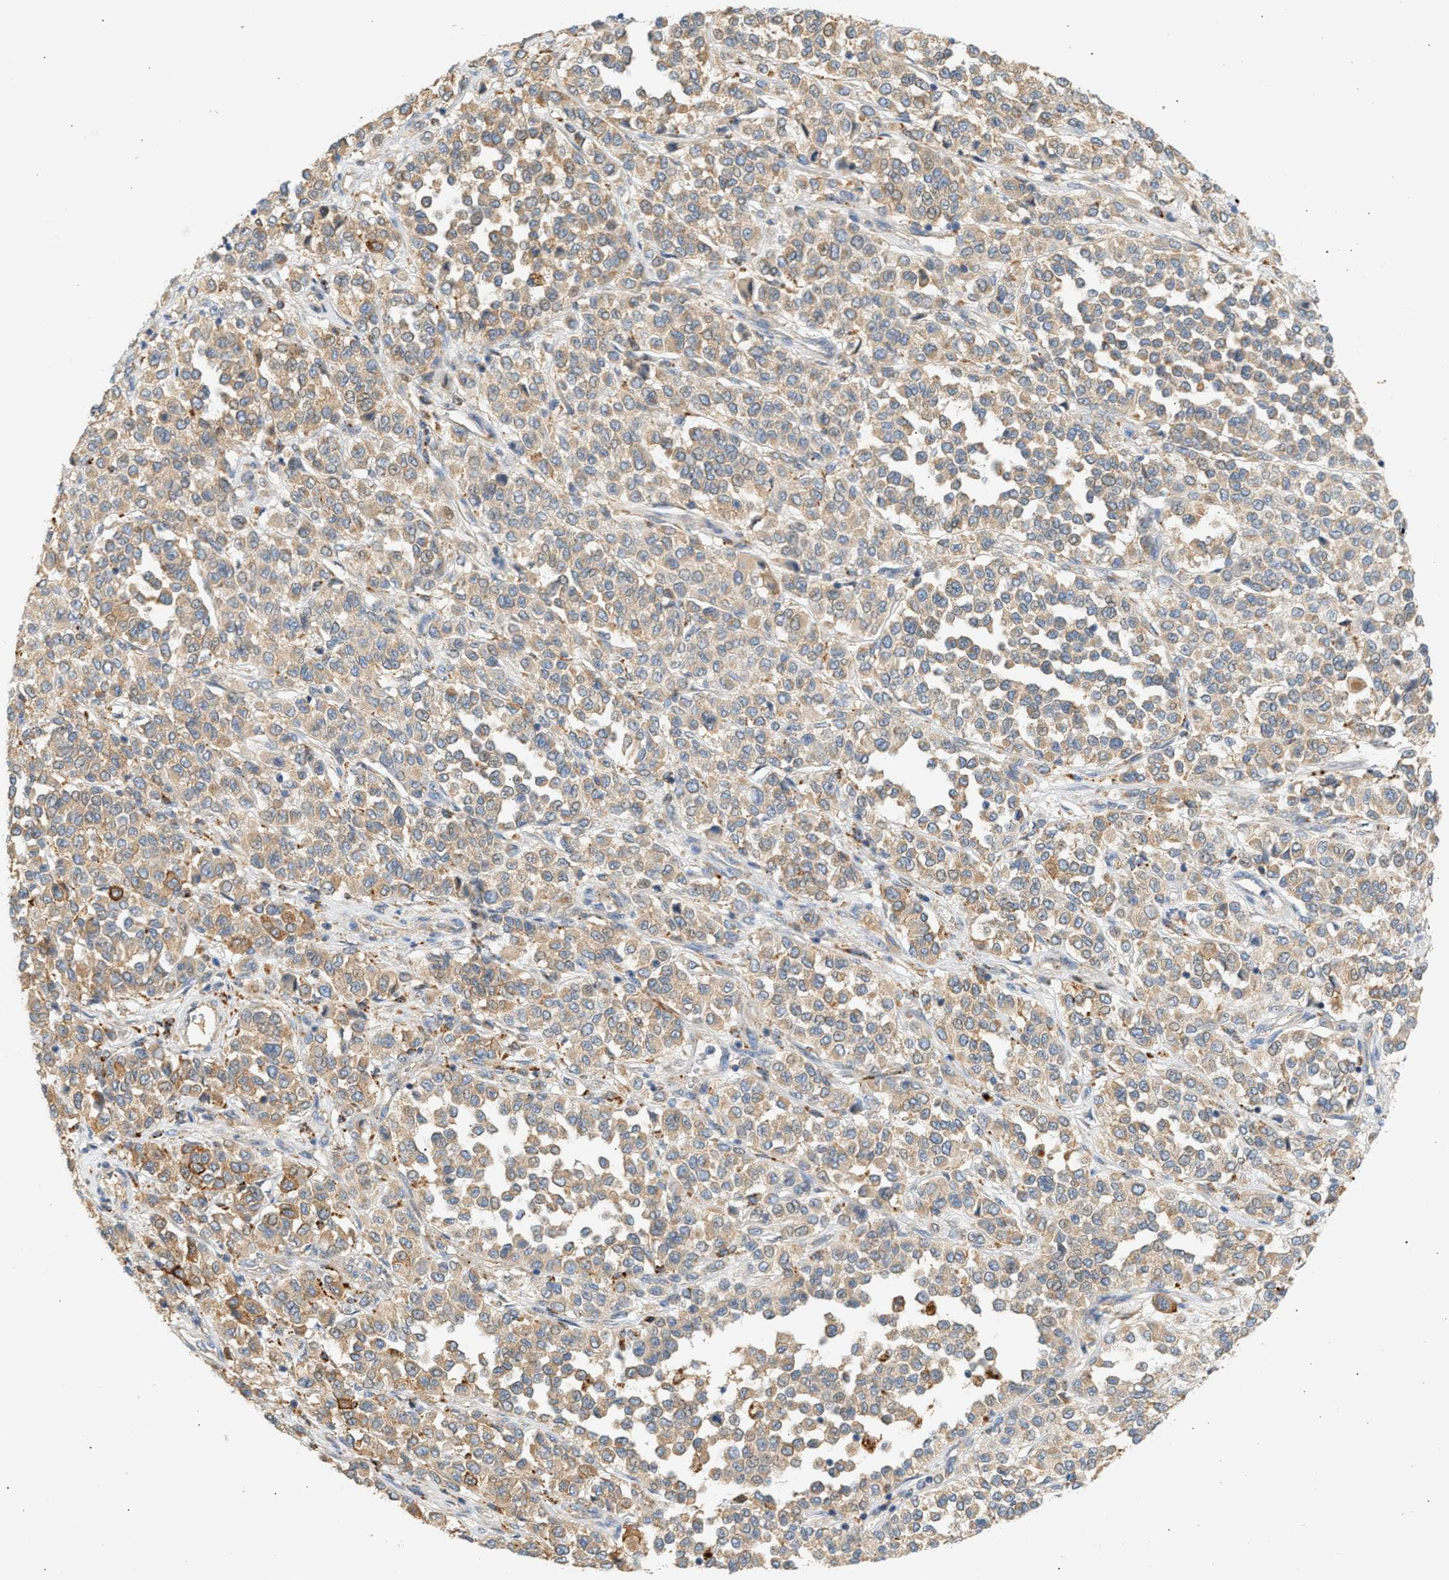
{"staining": {"intensity": "weak", "quantity": ">75%", "location": "cytoplasmic/membranous"}, "tissue": "melanoma", "cell_type": "Tumor cells", "image_type": "cancer", "snomed": [{"axis": "morphology", "description": "Malignant melanoma, Metastatic site"}, {"axis": "topography", "description": "Pancreas"}], "caption": "Melanoma stained with IHC demonstrates weak cytoplasmic/membranous expression in about >75% of tumor cells. The staining was performed using DAB (3,3'-diaminobenzidine), with brown indicating positive protein expression. Nuclei are stained blue with hematoxylin.", "gene": "ENTHD1", "patient": {"sex": "female", "age": 30}}